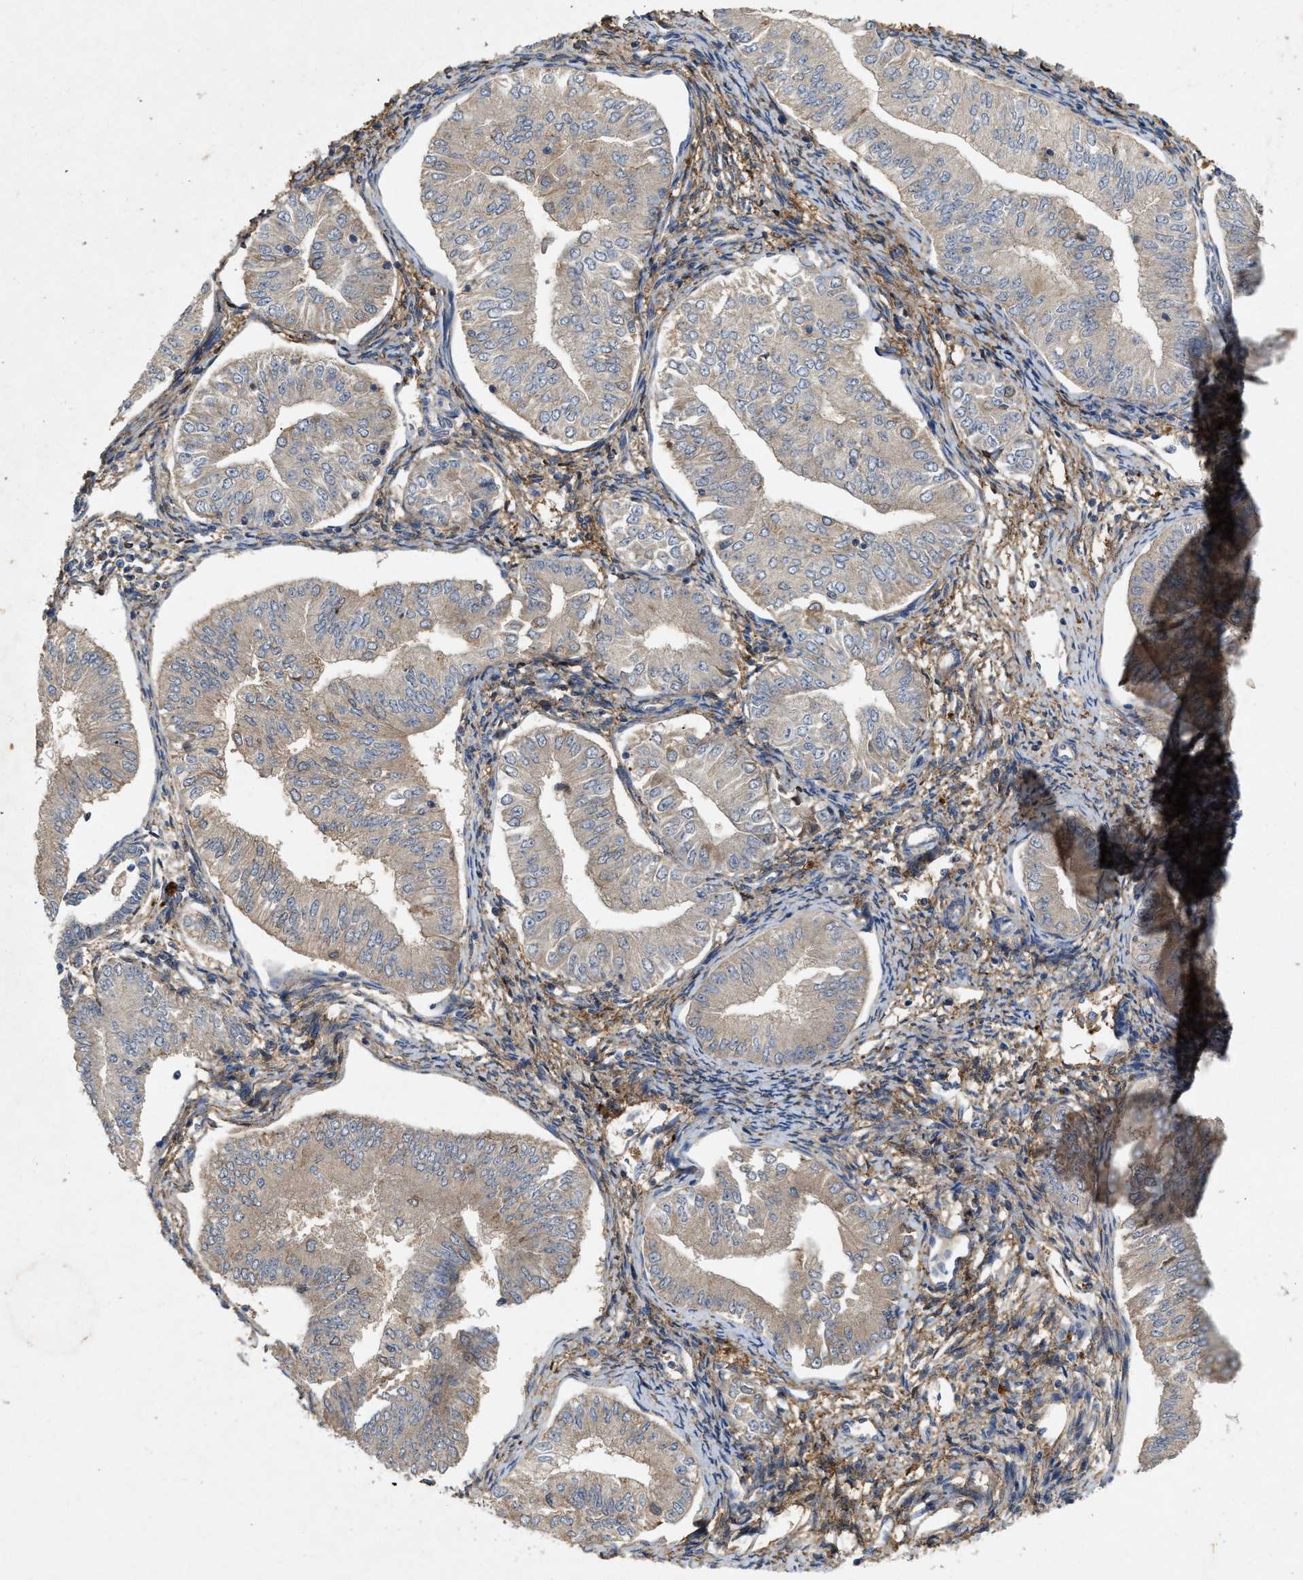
{"staining": {"intensity": "weak", "quantity": "<25%", "location": "cytoplasmic/membranous"}, "tissue": "endometrial cancer", "cell_type": "Tumor cells", "image_type": "cancer", "snomed": [{"axis": "morphology", "description": "Normal tissue, NOS"}, {"axis": "morphology", "description": "Adenocarcinoma, NOS"}, {"axis": "topography", "description": "Endometrium"}], "caption": "Tumor cells are negative for brown protein staining in endometrial adenocarcinoma. Nuclei are stained in blue.", "gene": "LPAR2", "patient": {"sex": "female", "age": 53}}